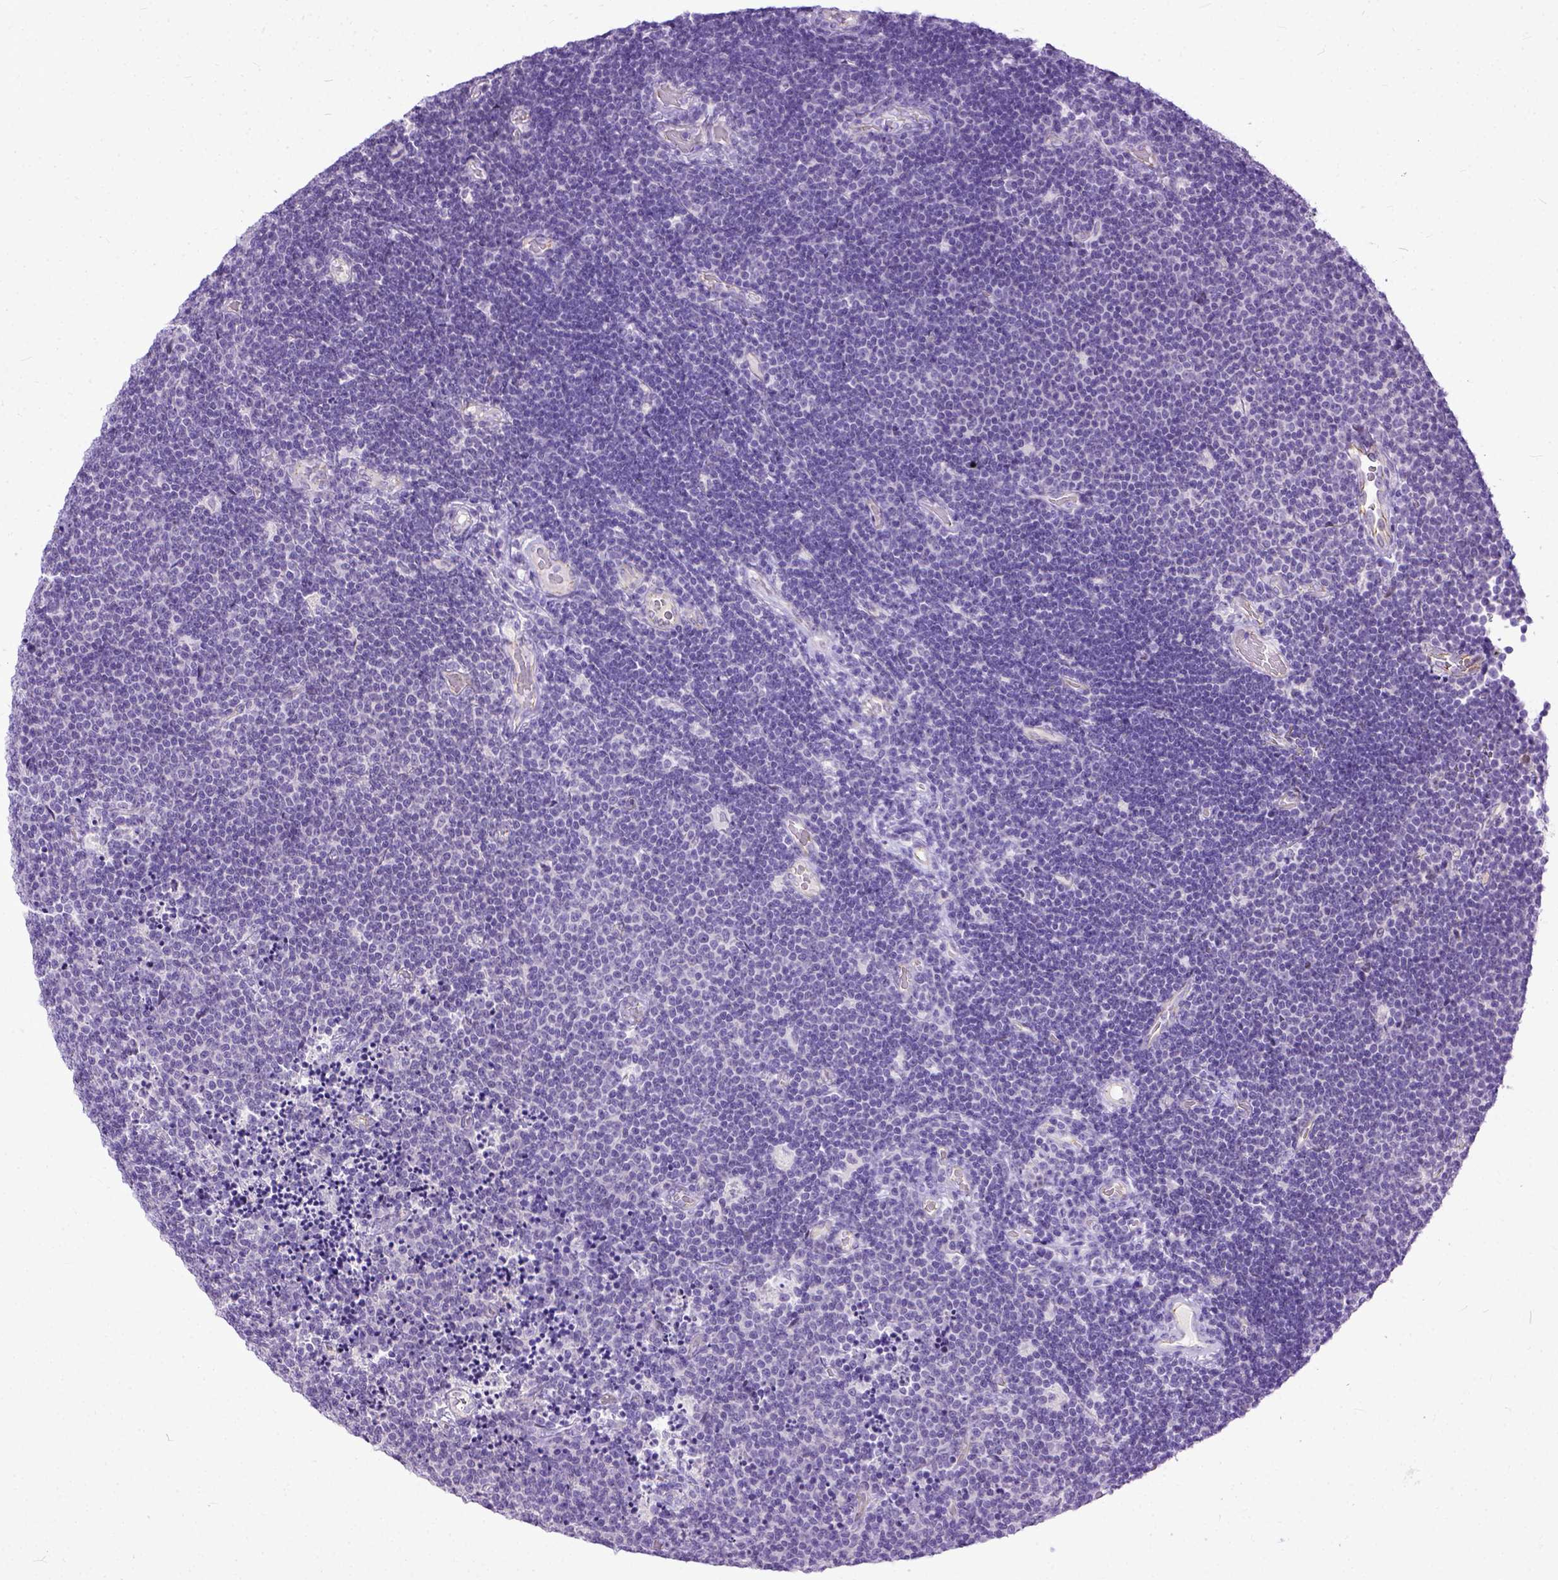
{"staining": {"intensity": "negative", "quantity": "none", "location": "none"}, "tissue": "lymphoma", "cell_type": "Tumor cells", "image_type": "cancer", "snomed": [{"axis": "morphology", "description": "Malignant lymphoma, non-Hodgkin's type, Low grade"}, {"axis": "topography", "description": "Brain"}], "caption": "IHC image of neoplastic tissue: lymphoma stained with DAB displays no significant protein staining in tumor cells.", "gene": "ADGRF1", "patient": {"sex": "female", "age": 66}}